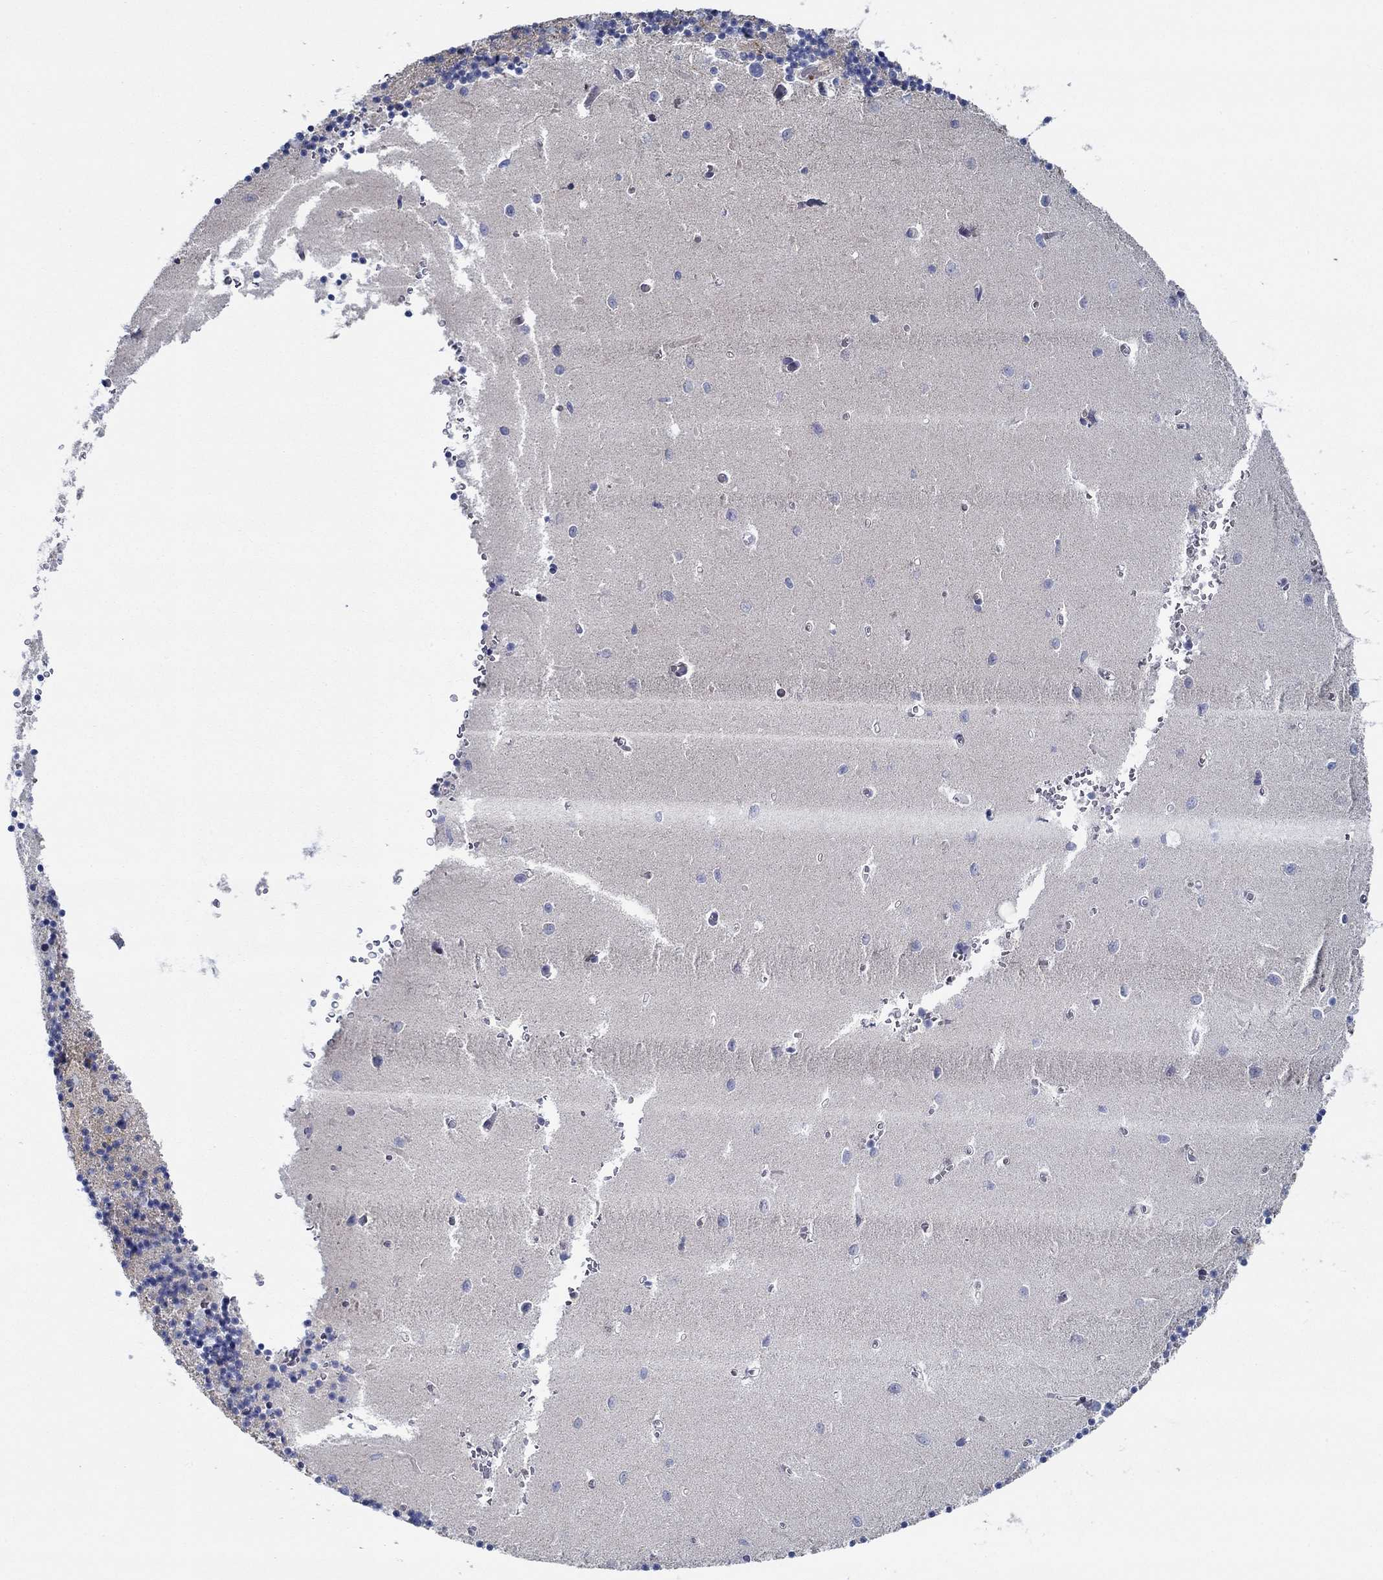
{"staining": {"intensity": "negative", "quantity": "none", "location": "none"}, "tissue": "cerebellum", "cell_type": "Cells in granular layer", "image_type": "normal", "snomed": [{"axis": "morphology", "description": "Normal tissue, NOS"}, {"axis": "topography", "description": "Cerebellum"}], "caption": "A photomicrograph of cerebellum stained for a protein exhibits no brown staining in cells in granular layer.", "gene": "CFAP61", "patient": {"sex": "female", "age": 64}}